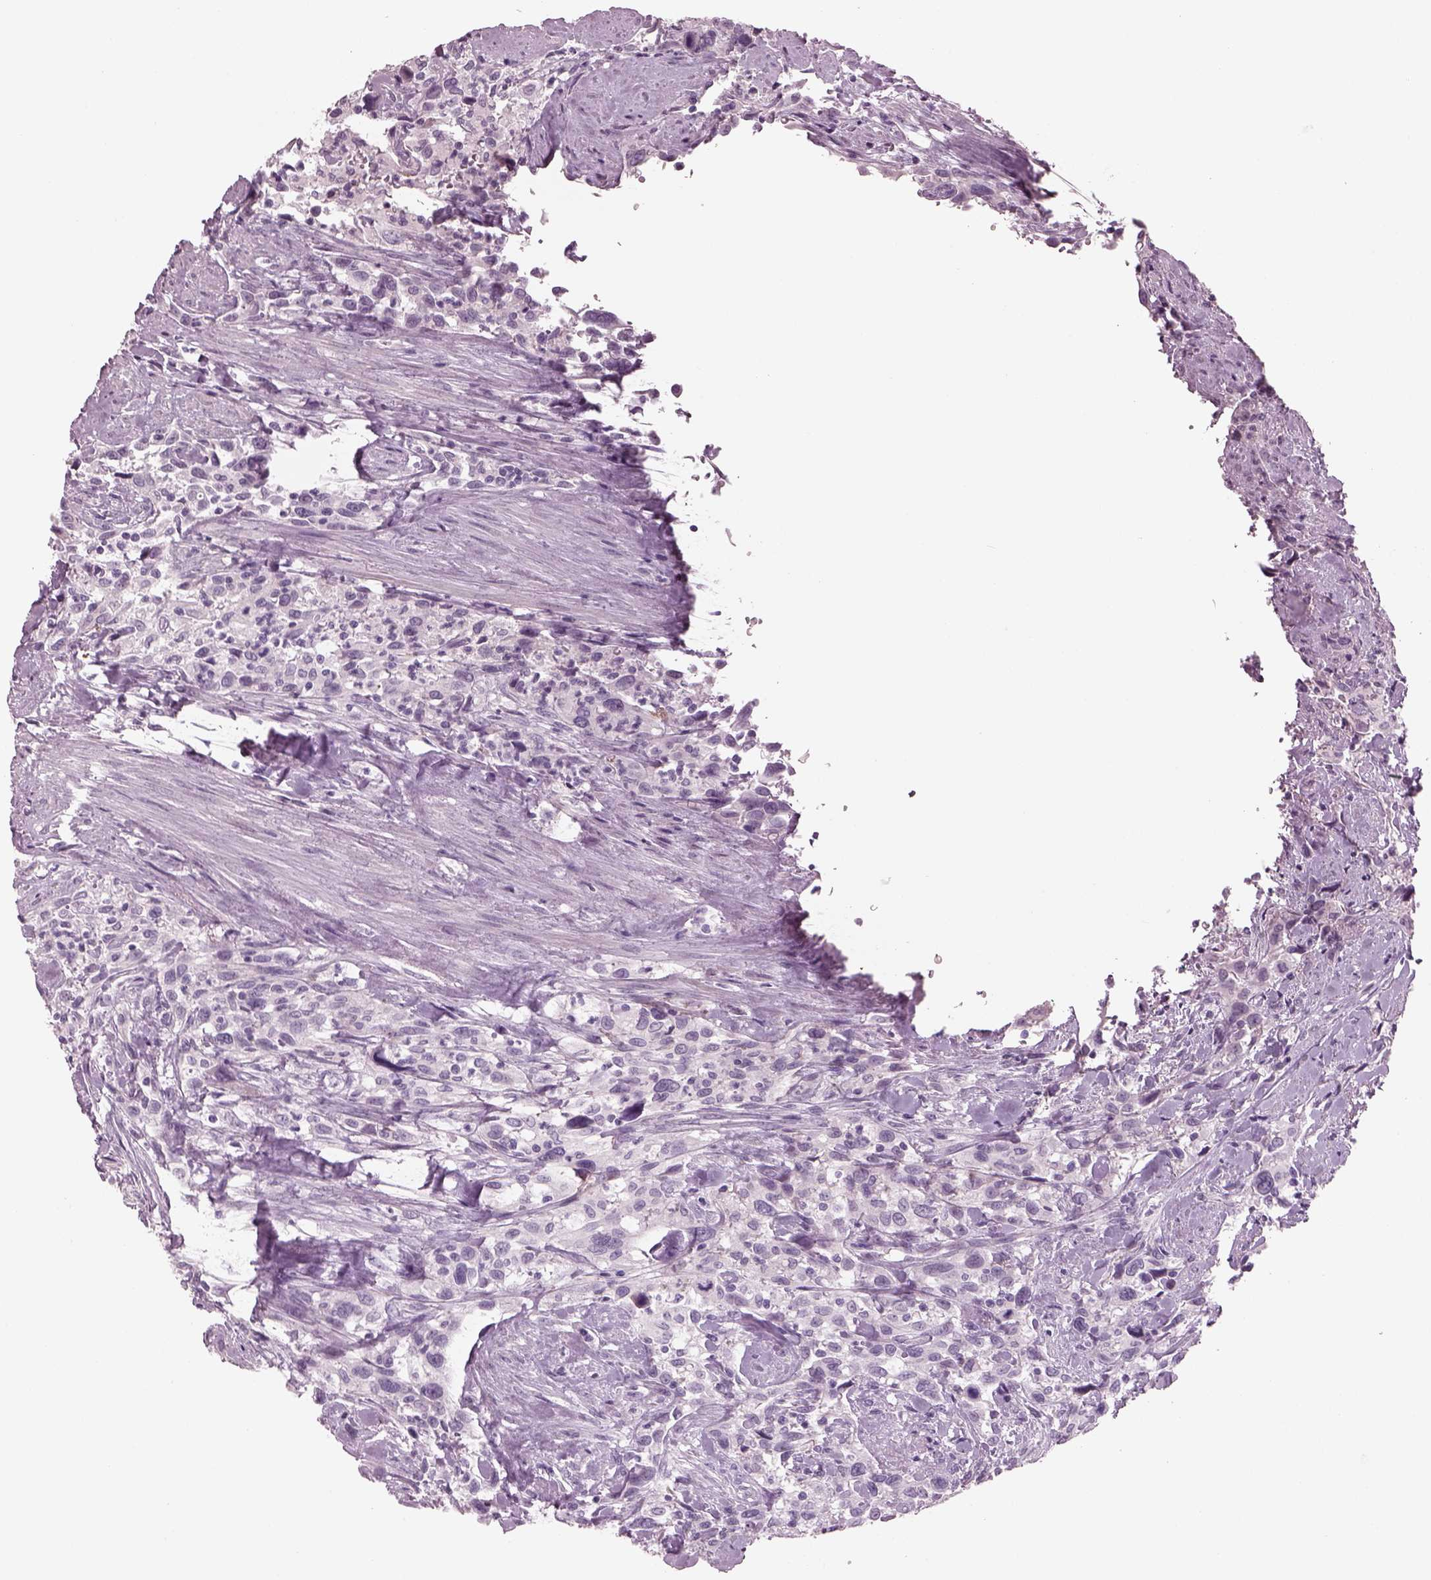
{"staining": {"intensity": "negative", "quantity": "none", "location": "none"}, "tissue": "urothelial cancer", "cell_type": "Tumor cells", "image_type": "cancer", "snomed": [{"axis": "morphology", "description": "Urothelial carcinoma, NOS"}, {"axis": "morphology", "description": "Urothelial carcinoma, High grade"}, {"axis": "topography", "description": "Urinary bladder"}], "caption": "Tumor cells show no significant protein expression in urothelial carcinoma (high-grade).", "gene": "CYLC1", "patient": {"sex": "female", "age": 64}}